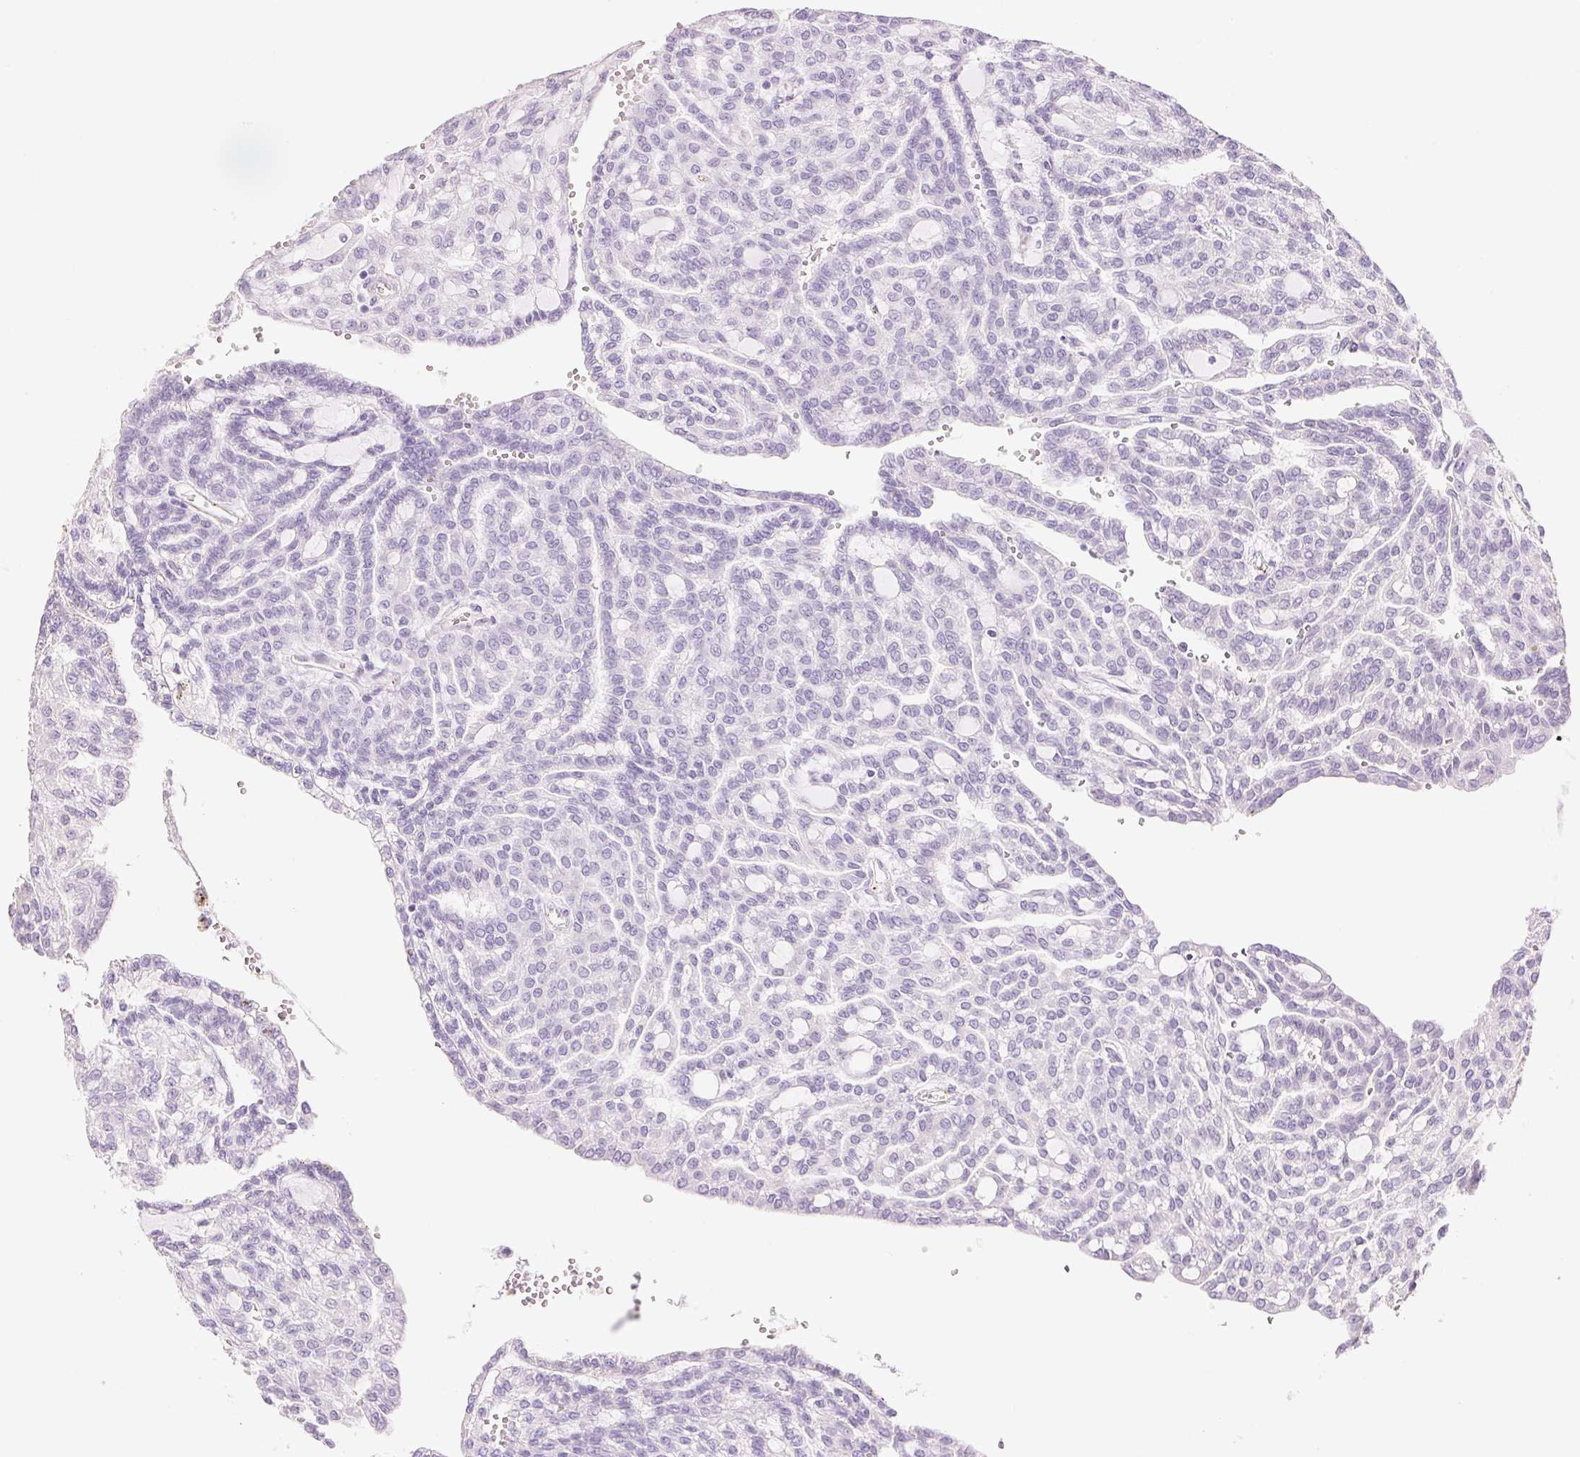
{"staining": {"intensity": "negative", "quantity": "none", "location": "none"}, "tissue": "renal cancer", "cell_type": "Tumor cells", "image_type": "cancer", "snomed": [{"axis": "morphology", "description": "Adenocarcinoma, NOS"}, {"axis": "topography", "description": "Kidney"}], "caption": "Immunohistochemical staining of human renal cancer displays no significant expression in tumor cells.", "gene": "KCNE2", "patient": {"sex": "male", "age": 63}}